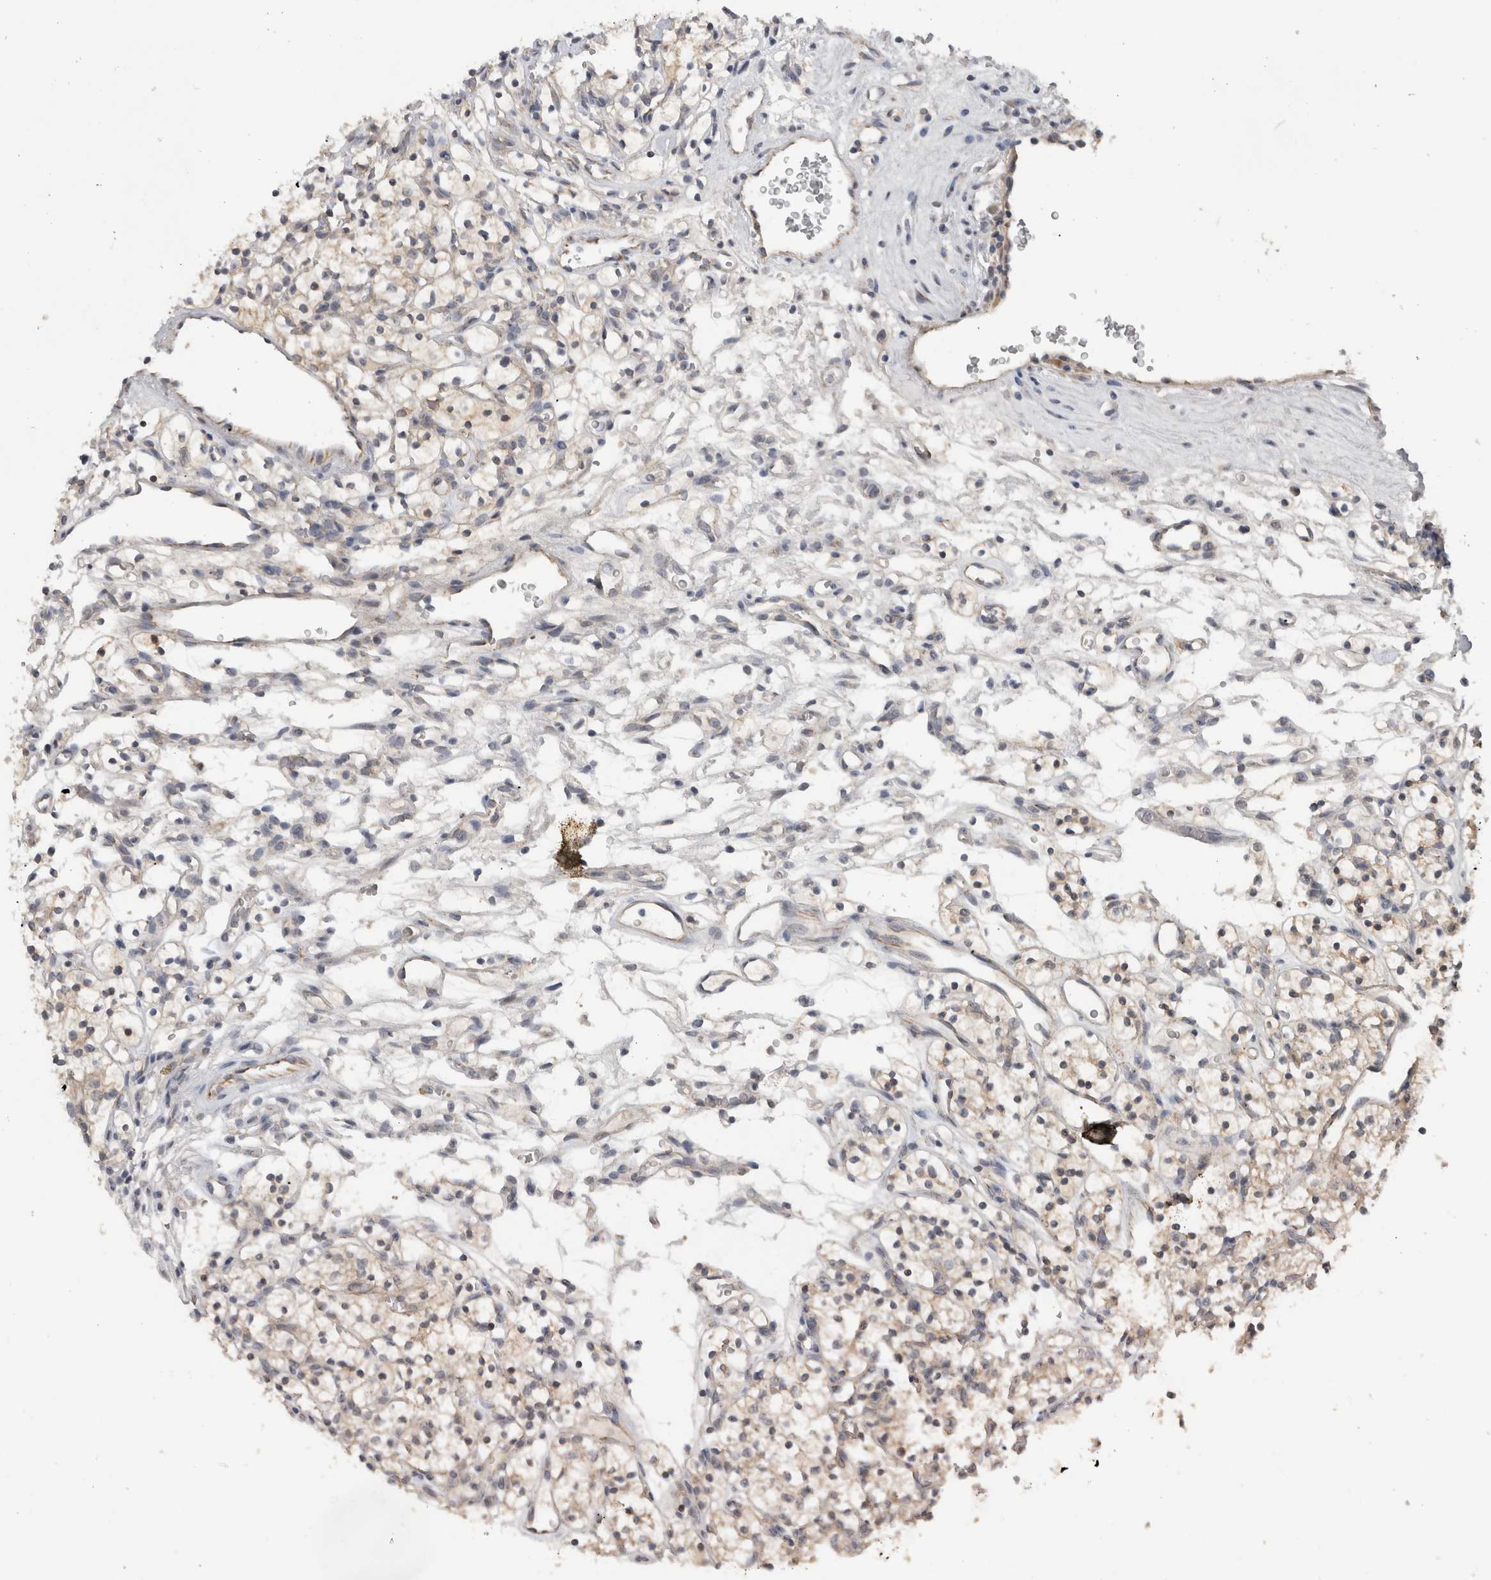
{"staining": {"intensity": "weak", "quantity": ">75%", "location": "cytoplasmic/membranous"}, "tissue": "renal cancer", "cell_type": "Tumor cells", "image_type": "cancer", "snomed": [{"axis": "morphology", "description": "Adenocarcinoma, NOS"}, {"axis": "topography", "description": "Kidney"}], "caption": "Human renal adenocarcinoma stained with a protein marker shows weak staining in tumor cells.", "gene": "DYRK2", "patient": {"sex": "female", "age": 57}}